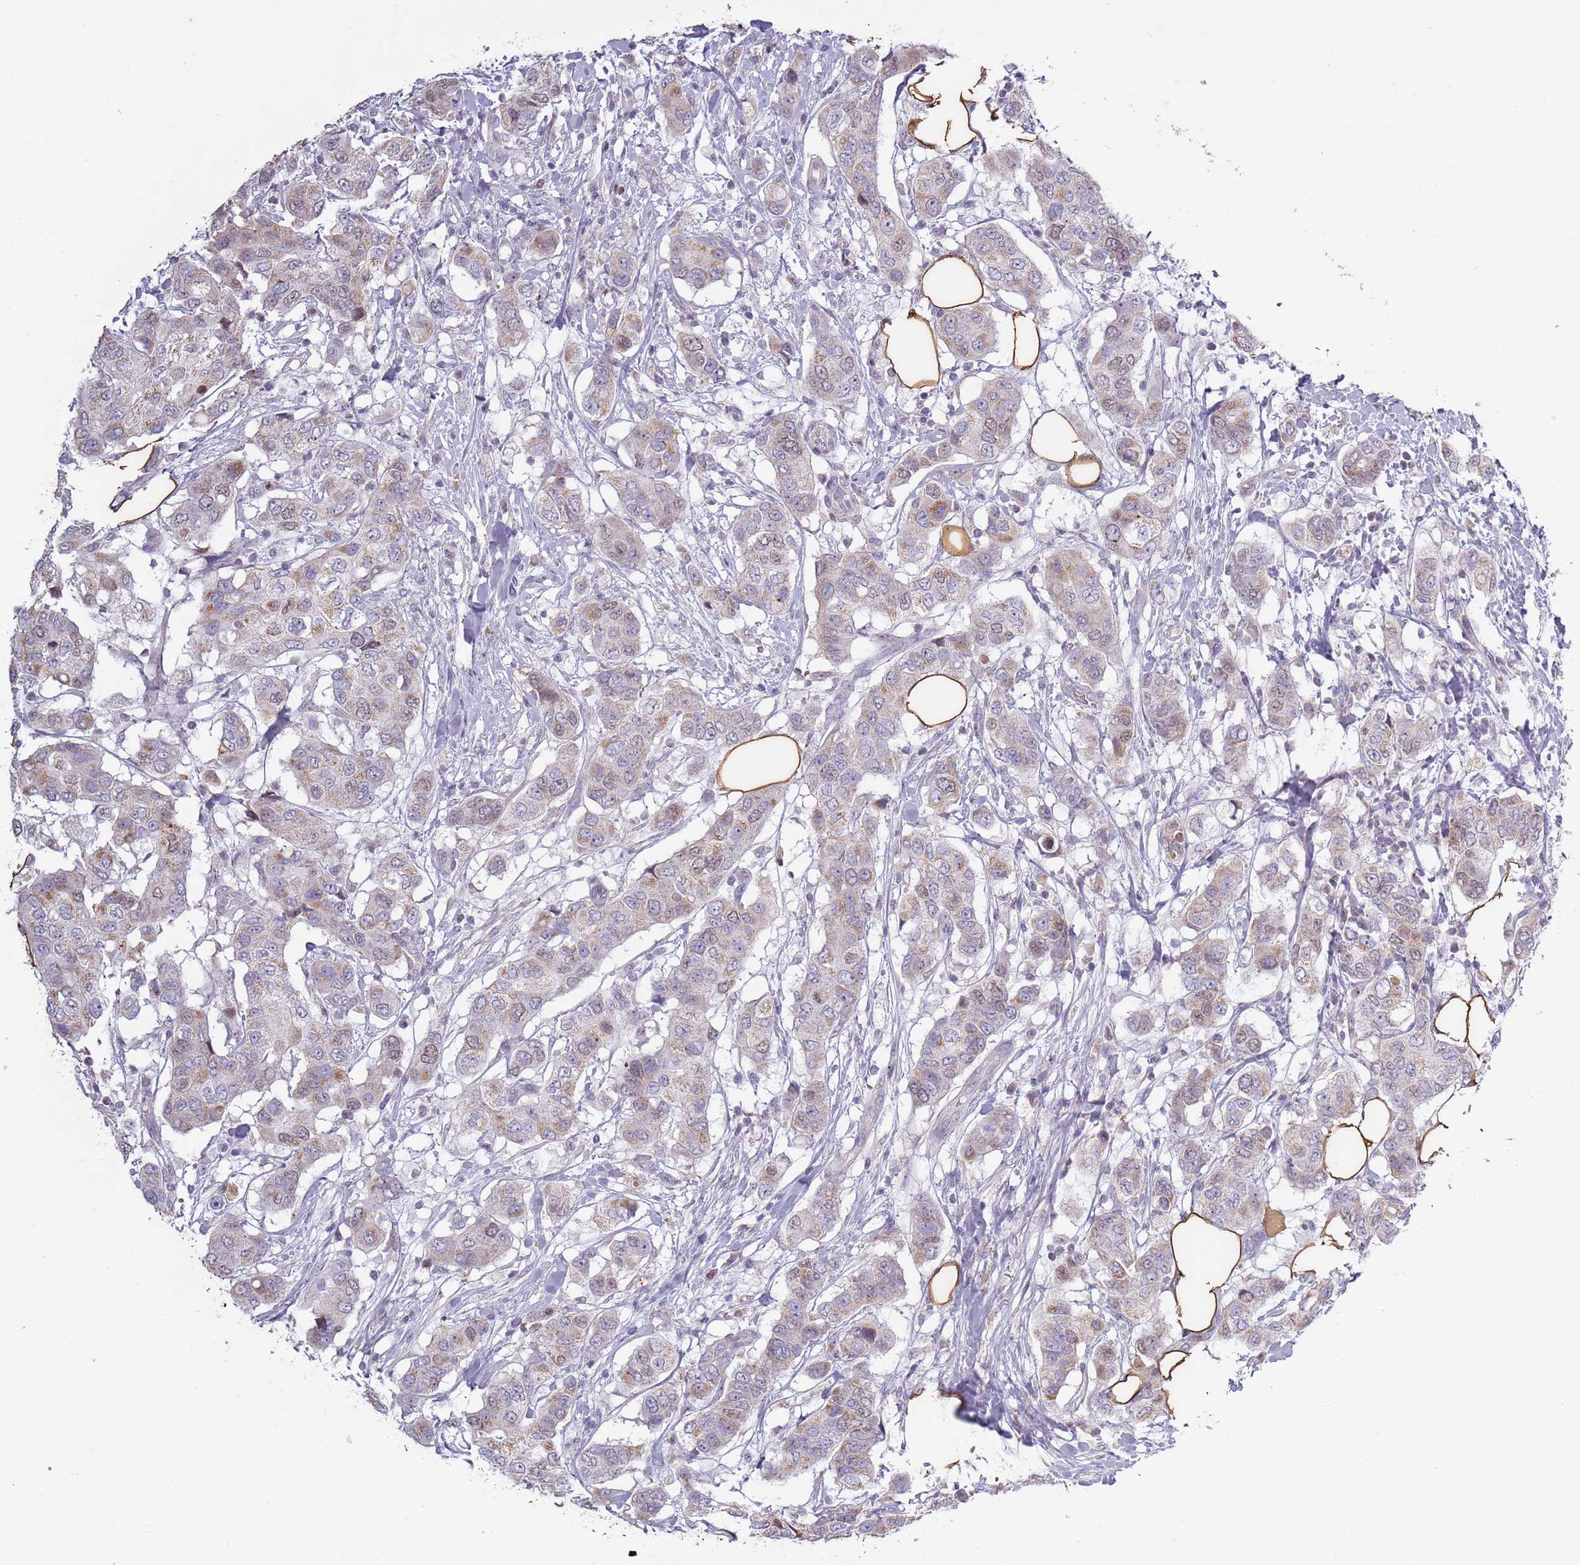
{"staining": {"intensity": "weak", "quantity": "<25%", "location": "cytoplasmic/membranous"}, "tissue": "breast cancer", "cell_type": "Tumor cells", "image_type": "cancer", "snomed": [{"axis": "morphology", "description": "Lobular carcinoma"}, {"axis": "topography", "description": "Breast"}], "caption": "DAB immunohistochemical staining of breast lobular carcinoma demonstrates no significant positivity in tumor cells. (Brightfield microscopy of DAB (3,3'-diaminobenzidine) immunohistochemistry (IHC) at high magnification).", "gene": "SYS1", "patient": {"sex": "female", "age": 51}}